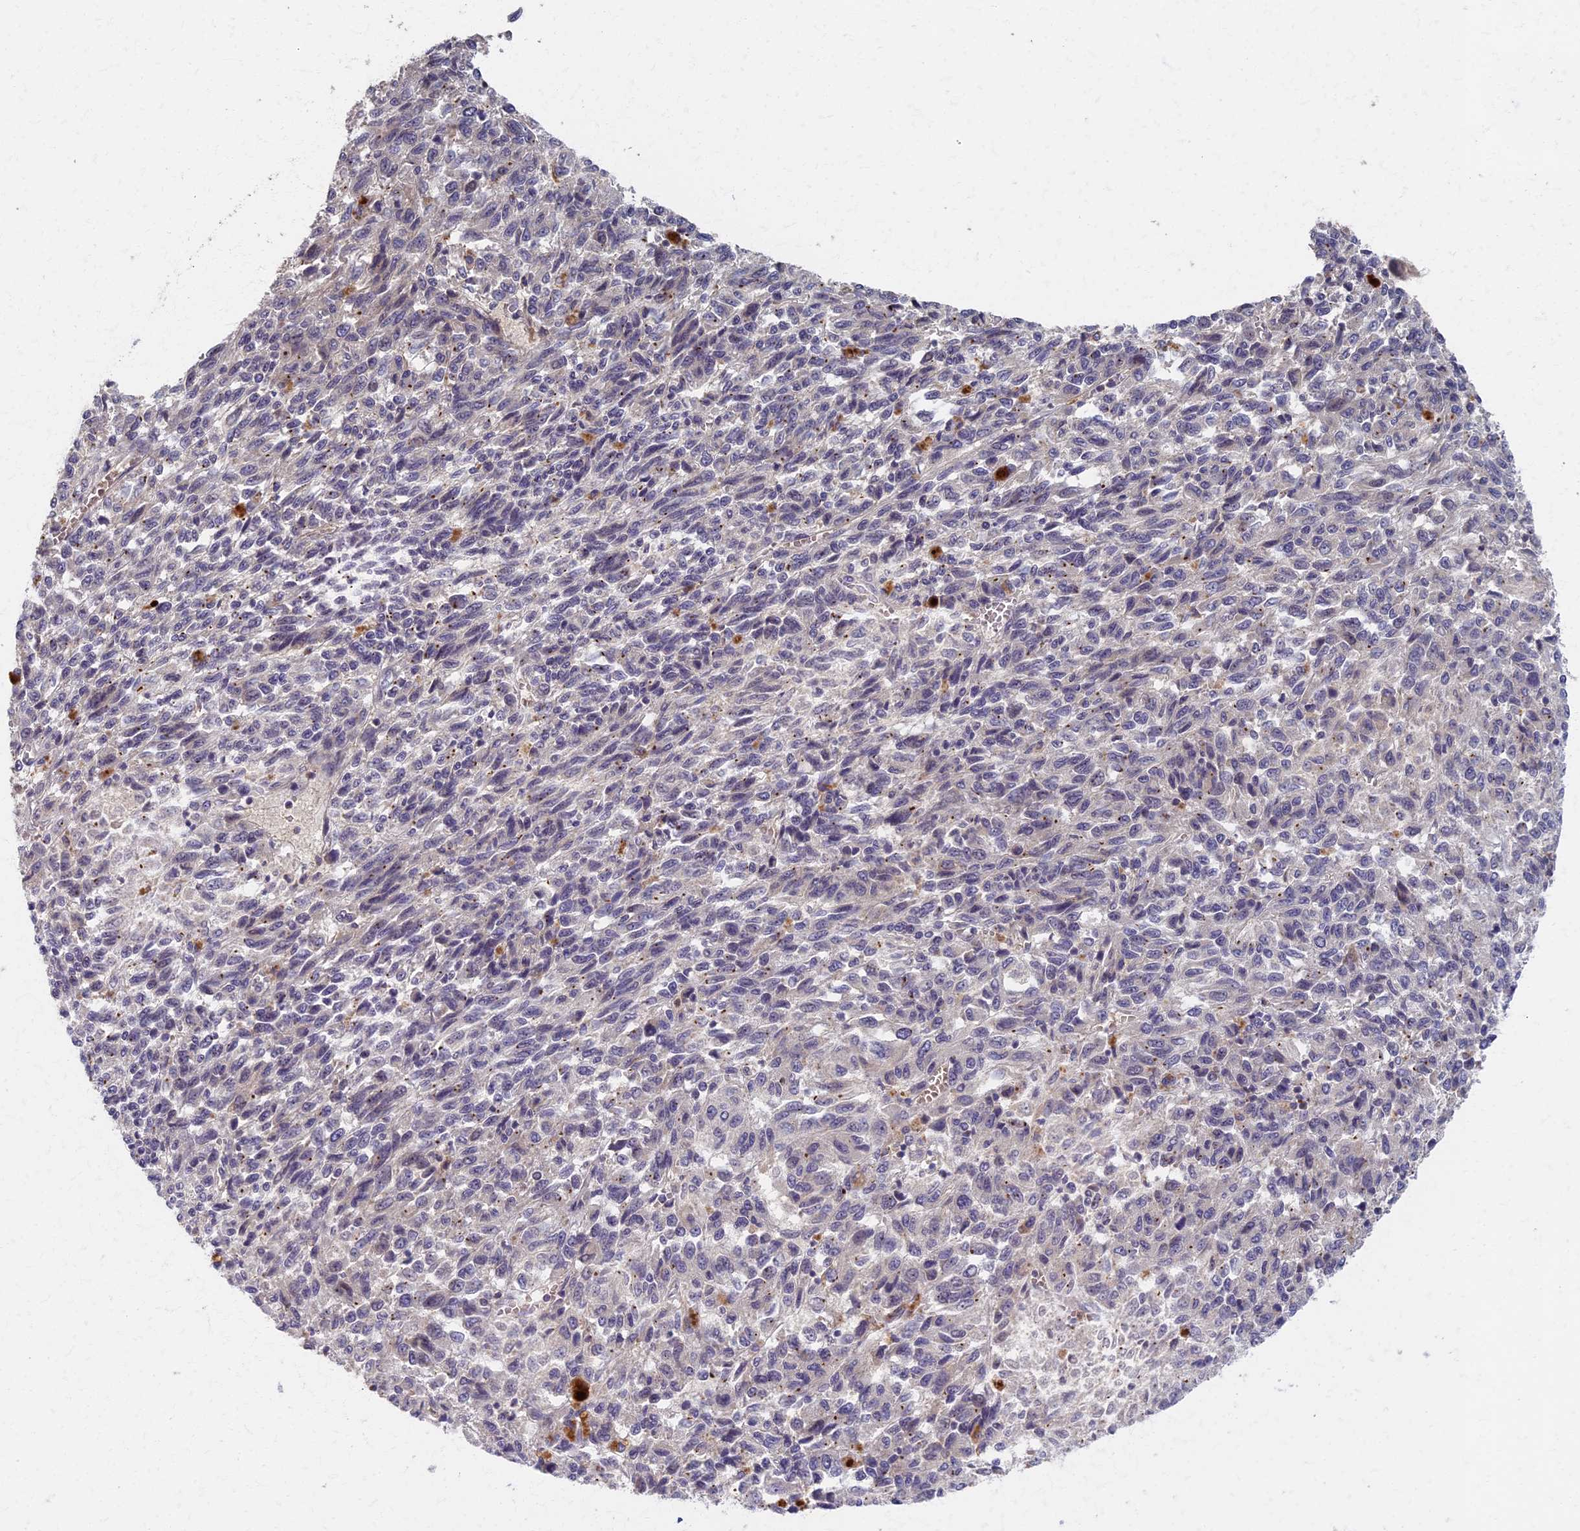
{"staining": {"intensity": "negative", "quantity": "none", "location": "none"}, "tissue": "melanoma", "cell_type": "Tumor cells", "image_type": "cancer", "snomed": [{"axis": "morphology", "description": "Malignant melanoma, Metastatic site"}, {"axis": "topography", "description": "Lung"}], "caption": "Malignant melanoma (metastatic site) was stained to show a protein in brown. There is no significant staining in tumor cells. Brightfield microscopy of immunohistochemistry stained with DAB (brown) and hematoxylin (blue), captured at high magnification.", "gene": "AP4E1", "patient": {"sex": "male", "age": 64}}